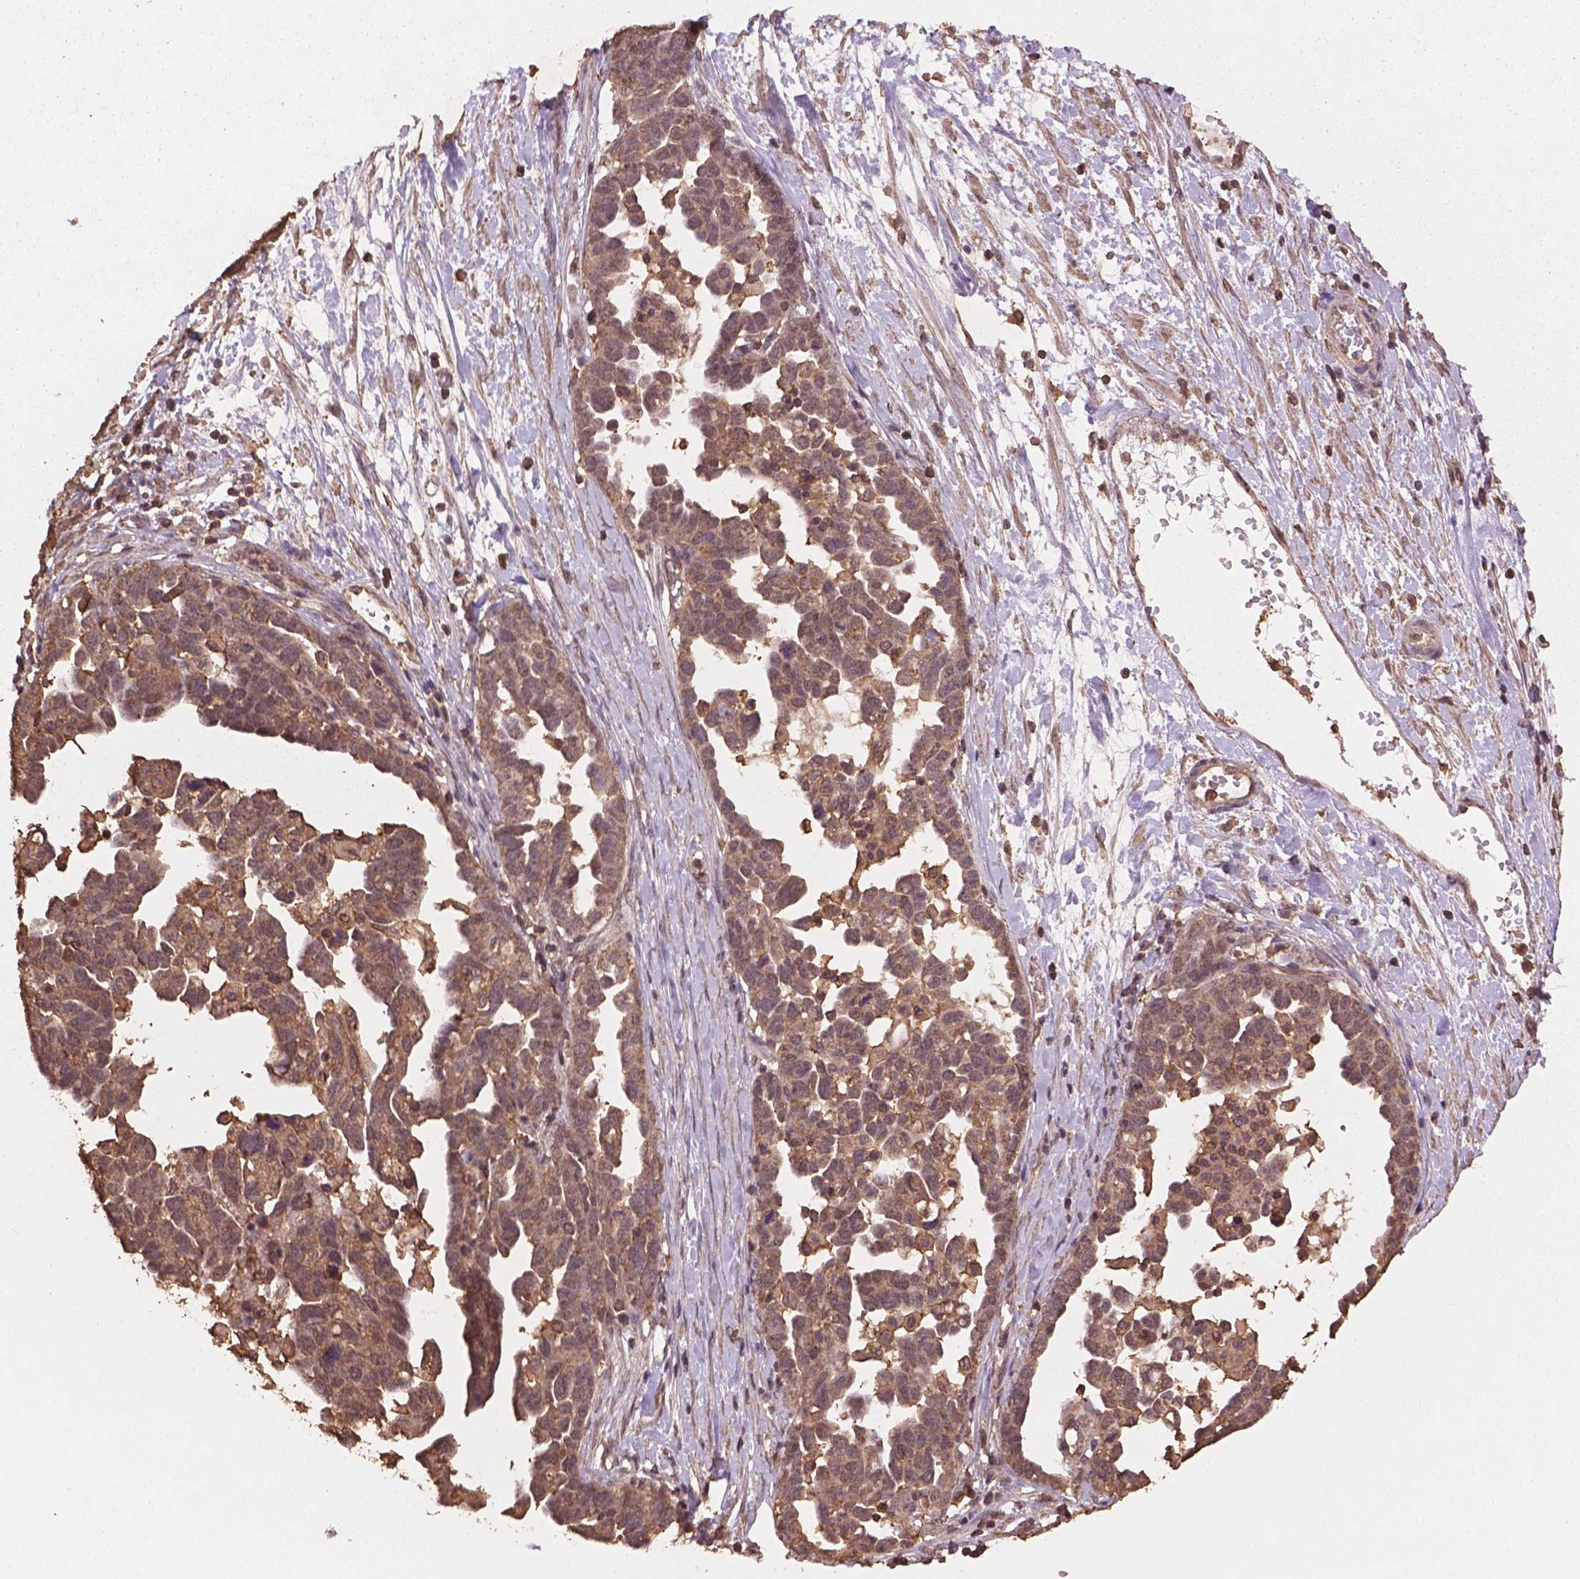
{"staining": {"intensity": "weak", "quantity": ">75%", "location": "cytoplasmic/membranous"}, "tissue": "ovarian cancer", "cell_type": "Tumor cells", "image_type": "cancer", "snomed": [{"axis": "morphology", "description": "Cystadenocarcinoma, serous, NOS"}, {"axis": "topography", "description": "Ovary"}], "caption": "Immunohistochemical staining of human serous cystadenocarcinoma (ovarian) exhibits low levels of weak cytoplasmic/membranous protein positivity in approximately >75% of tumor cells.", "gene": "BABAM1", "patient": {"sex": "female", "age": 54}}